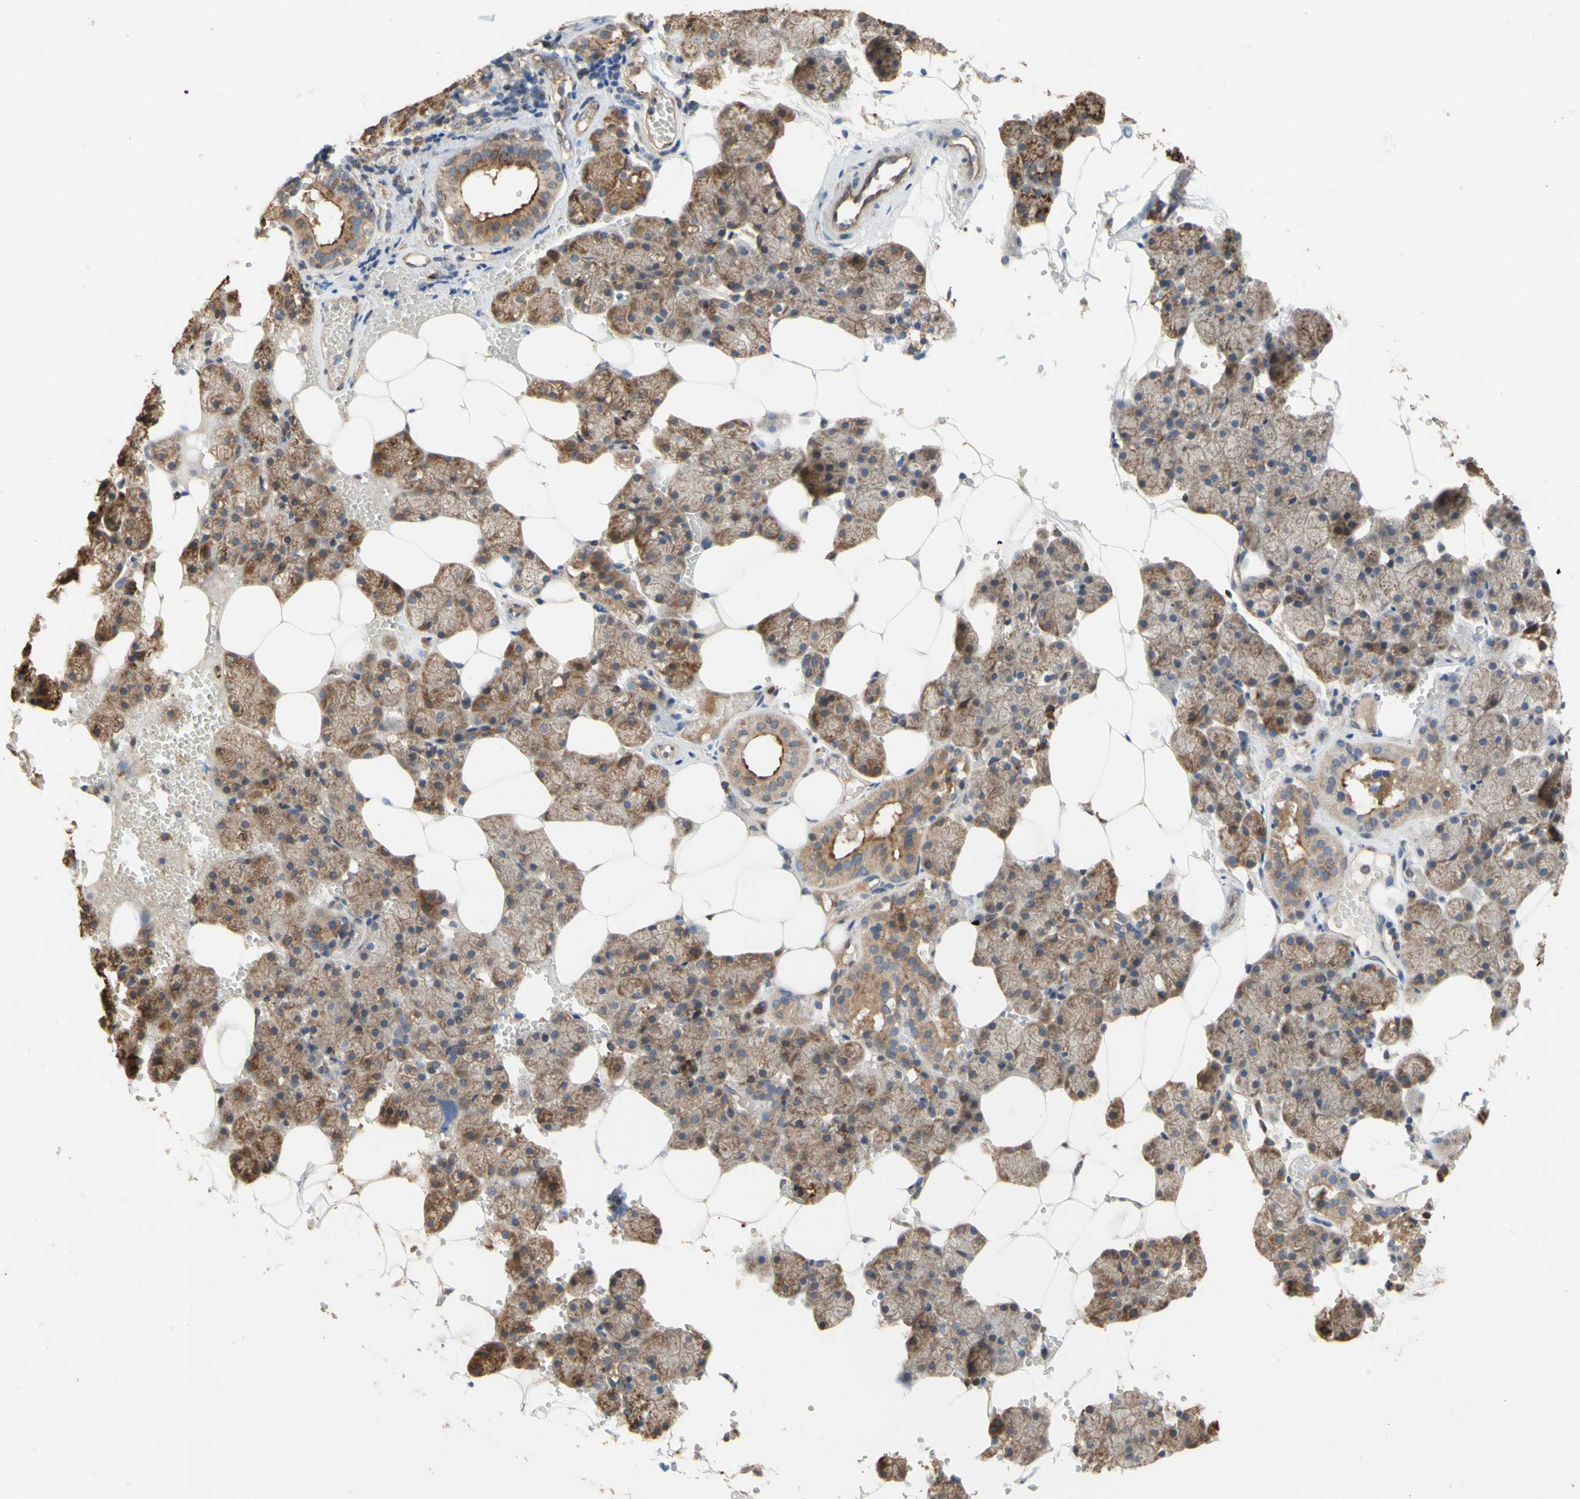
{"staining": {"intensity": "moderate", "quantity": ">75%", "location": "cytoplasmic/membranous"}, "tissue": "salivary gland", "cell_type": "Glandular cells", "image_type": "normal", "snomed": [{"axis": "morphology", "description": "Normal tissue, NOS"}, {"axis": "topography", "description": "Salivary gland"}], "caption": "An IHC photomicrograph of benign tissue is shown. Protein staining in brown shows moderate cytoplasmic/membranous positivity in salivary gland within glandular cells. The staining was performed using DAB (3,3'-diaminobenzidine) to visualize the protein expression in brown, while the nuclei were stained in blue with hematoxylin (Magnification: 20x).", "gene": "NECTIN3", "patient": {"sex": "male", "age": 62}}